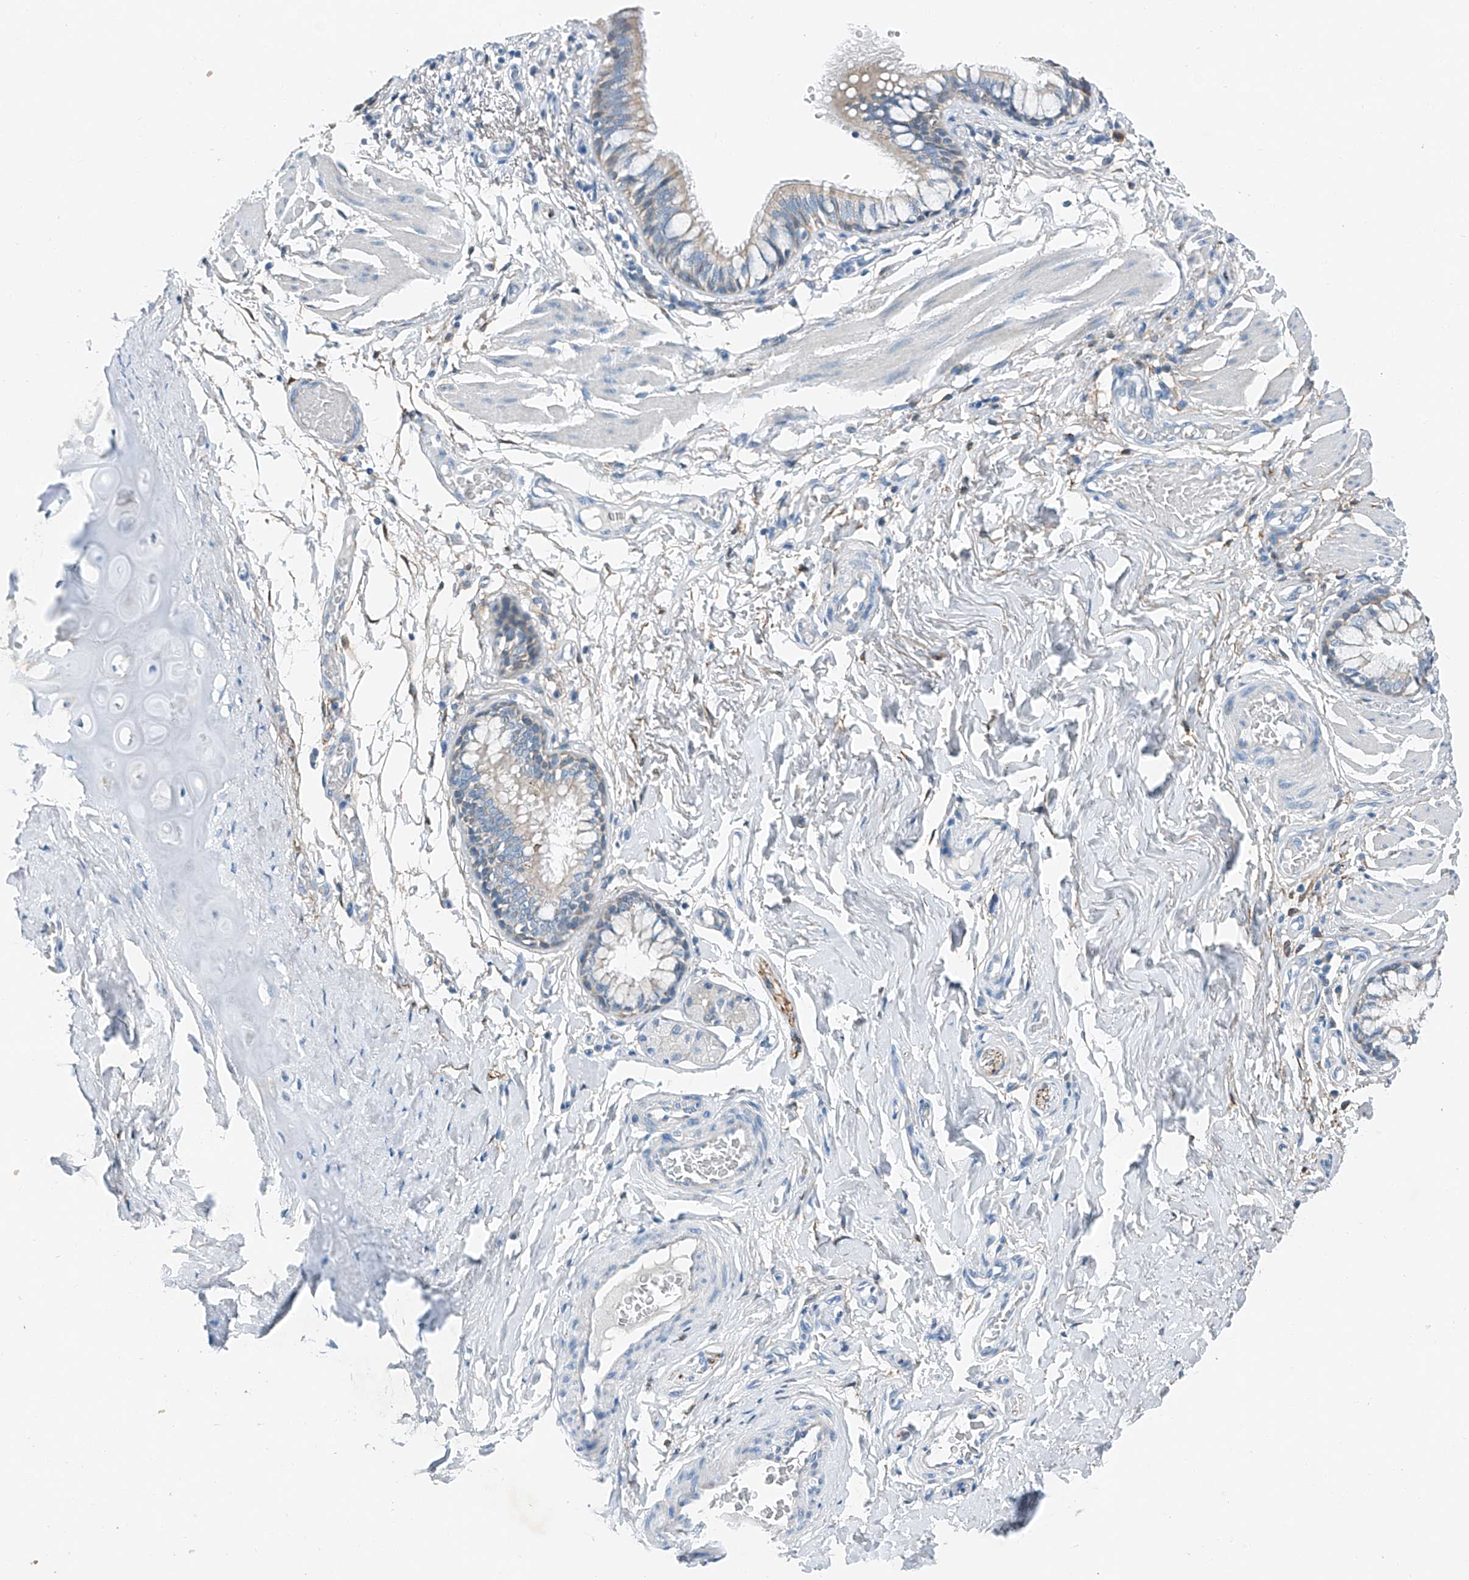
{"staining": {"intensity": "weak", "quantity": "25%-75%", "location": "cytoplasmic/membranous"}, "tissue": "bronchus", "cell_type": "Respiratory epithelial cells", "image_type": "normal", "snomed": [{"axis": "morphology", "description": "Normal tissue, NOS"}, {"axis": "topography", "description": "Cartilage tissue"}, {"axis": "topography", "description": "Bronchus"}], "caption": "Bronchus stained with a brown dye reveals weak cytoplasmic/membranous positive staining in approximately 25%-75% of respiratory epithelial cells.", "gene": "MDGA1", "patient": {"sex": "female", "age": 36}}